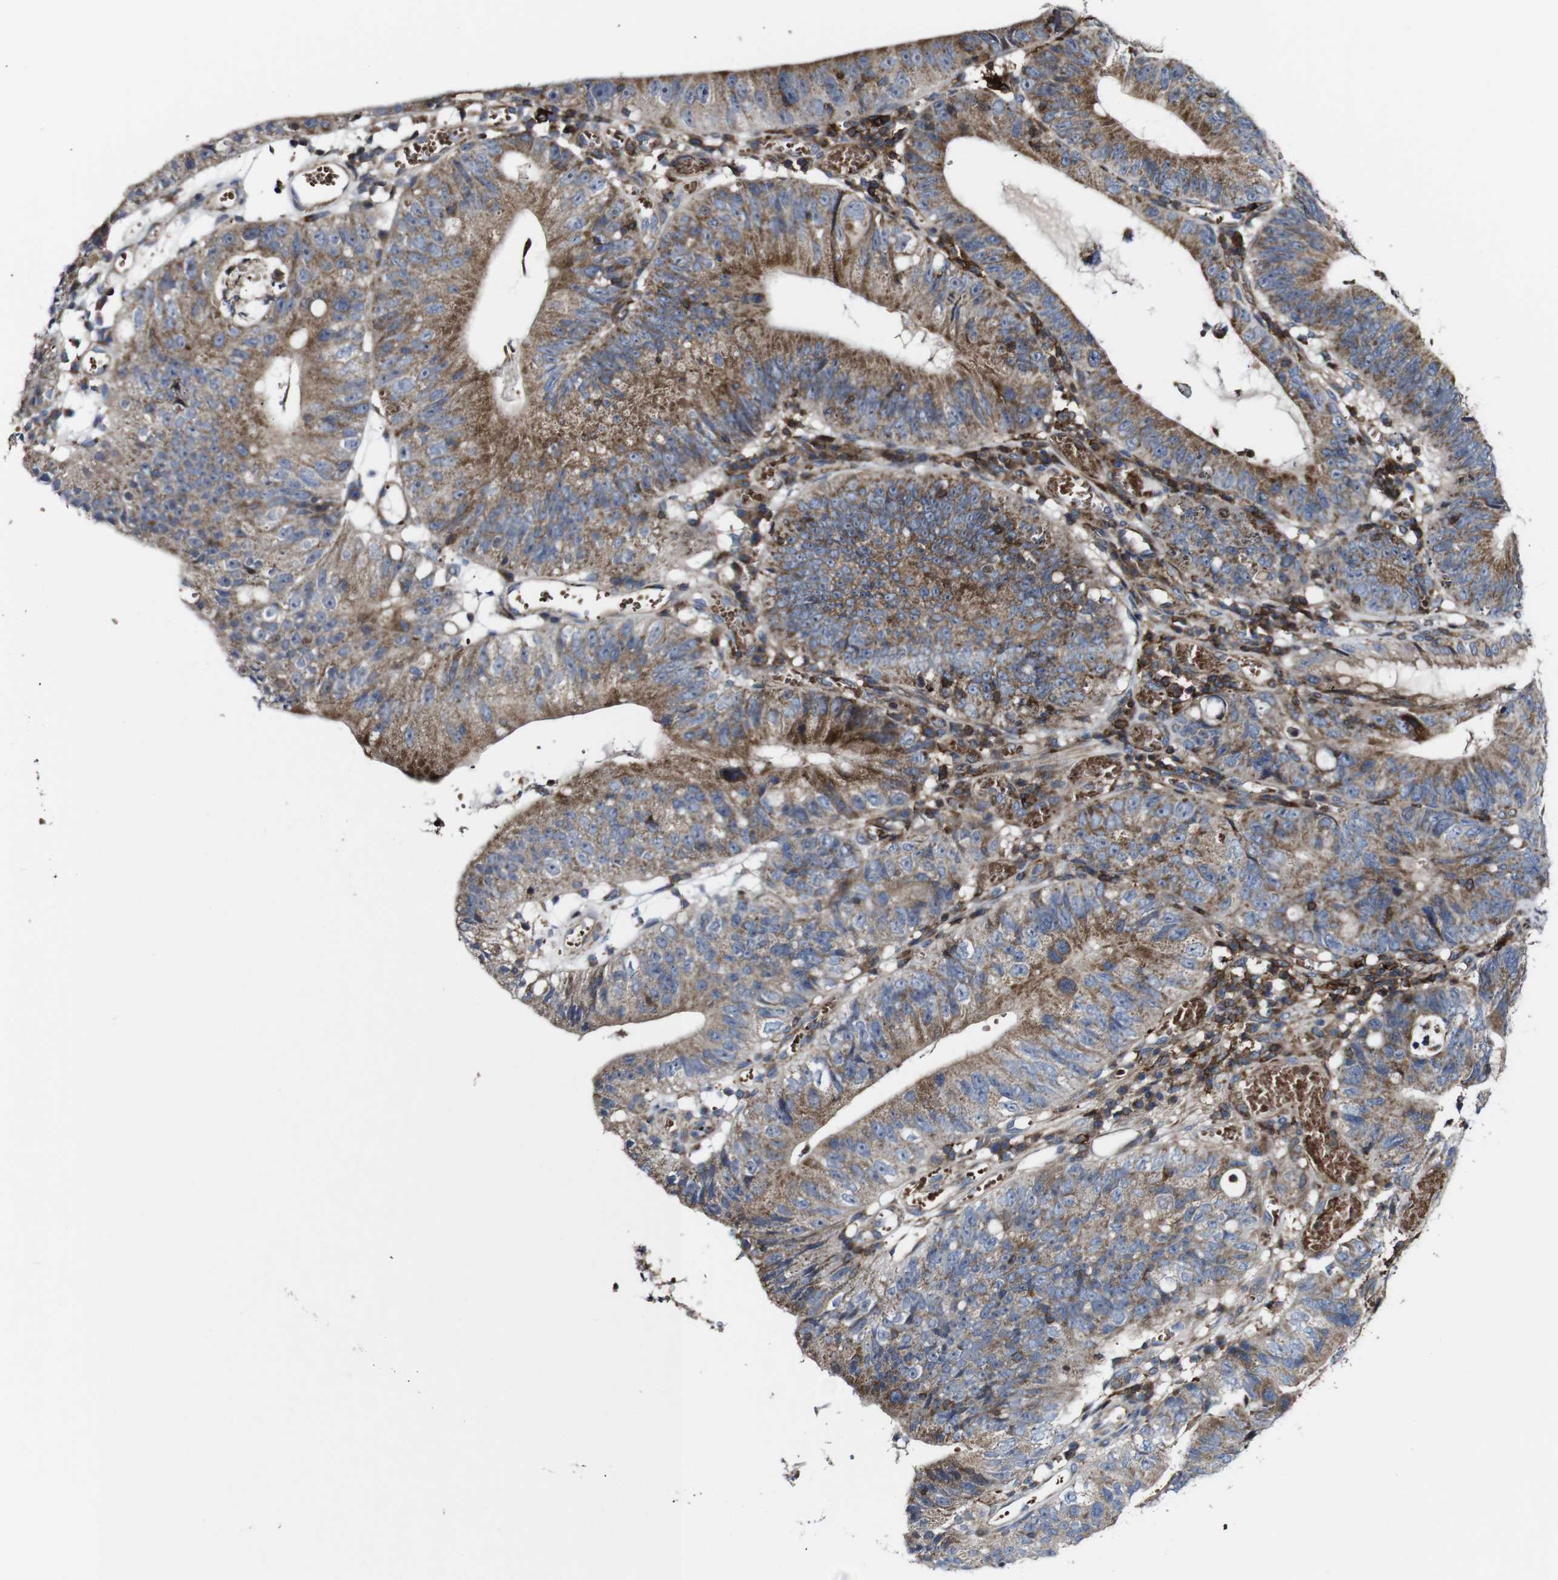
{"staining": {"intensity": "moderate", "quantity": ">75%", "location": "cytoplasmic/membranous"}, "tissue": "stomach cancer", "cell_type": "Tumor cells", "image_type": "cancer", "snomed": [{"axis": "morphology", "description": "Adenocarcinoma, NOS"}, {"axis": "topography", "description": "Stomach"}], "caption": "The photomicrograph reveals staining of stomach cancer (adenocarcinoma), revealing moderate cytoplasmic/membranous protein expression (brown color) within tumor cells. (DAB IHC with brightfield microscopy, high magnification).", "gene": "JAK2", "patient": {"sex": "male", "age": 59}}